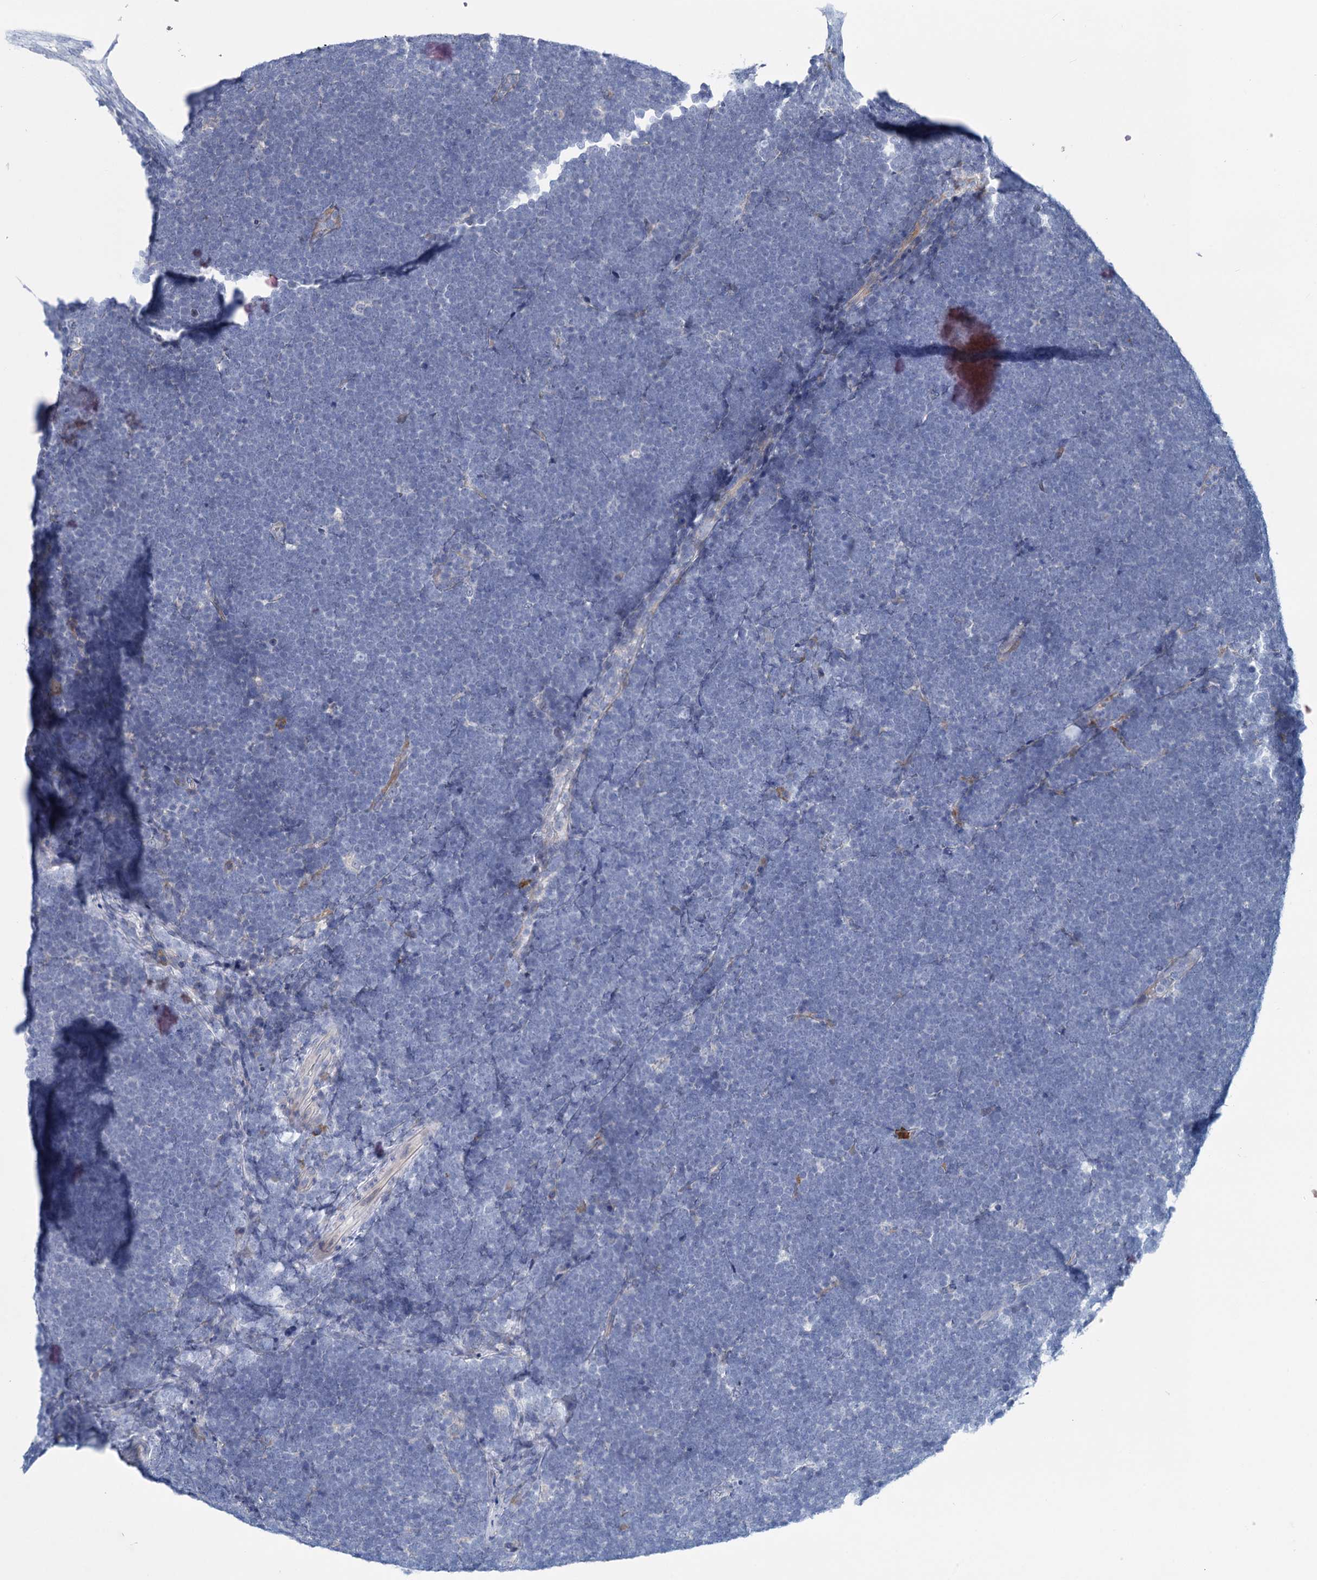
{"staining": {"intensity": "negative", "quantity": "none", "location": "none"}, "tissue": "lymphoma", "cell_type": "Tumor cells", "image_type": "cancer", "snomed": [{"axis": "morphology", "description": "Malignant lymphoma, non-Hodgkin's type, High grade"}, {"axis": "topography", "description": "Lymph node"}], "caption": "The immunohistochemistry image has no significant expression in tumor cells of lymphoma tissue.", "gene": "PRSS35", "patient": {"sex": "male", "age": 13}}